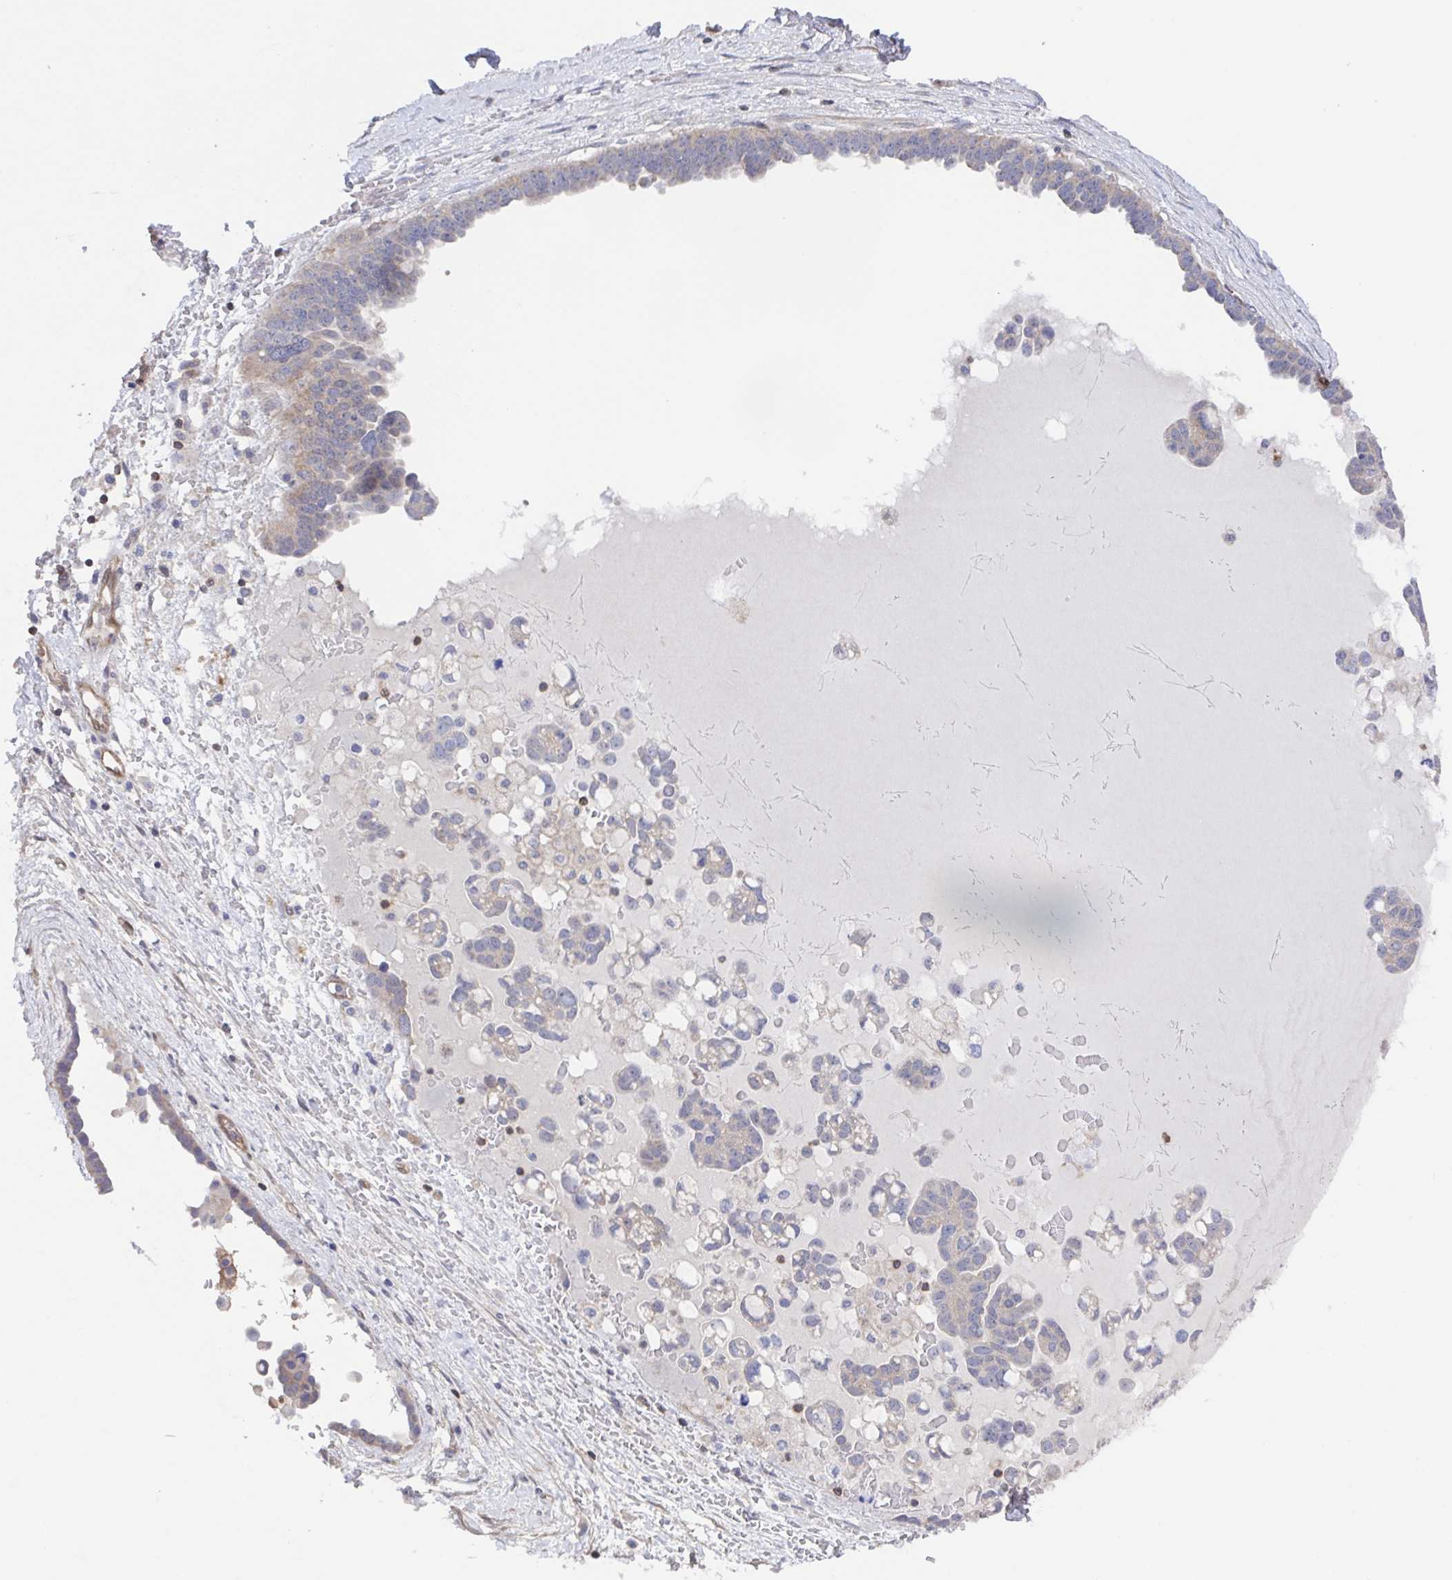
{"staining": {"intensity": "weak", "quantity": "<25%", "location": "cytoplasmic/membranous"}, "tissue": "ovarian cancer", "cell_type": "Tumor cells", "image_type": "cancer", "snomed": [{"axis": "morphology", "description": "Cystadenocarcinoma, serous, NOS"}, {"axis": "topography", "description": "Ovary"}], "caption": "This is an immunohistochemistry (IHC) micrograph of ovarian serous cystadenocarcinoma. There is no positivity in tumor cells.", "gene": "AGFG2", "patient": {"sex": "female", "age": 54}}